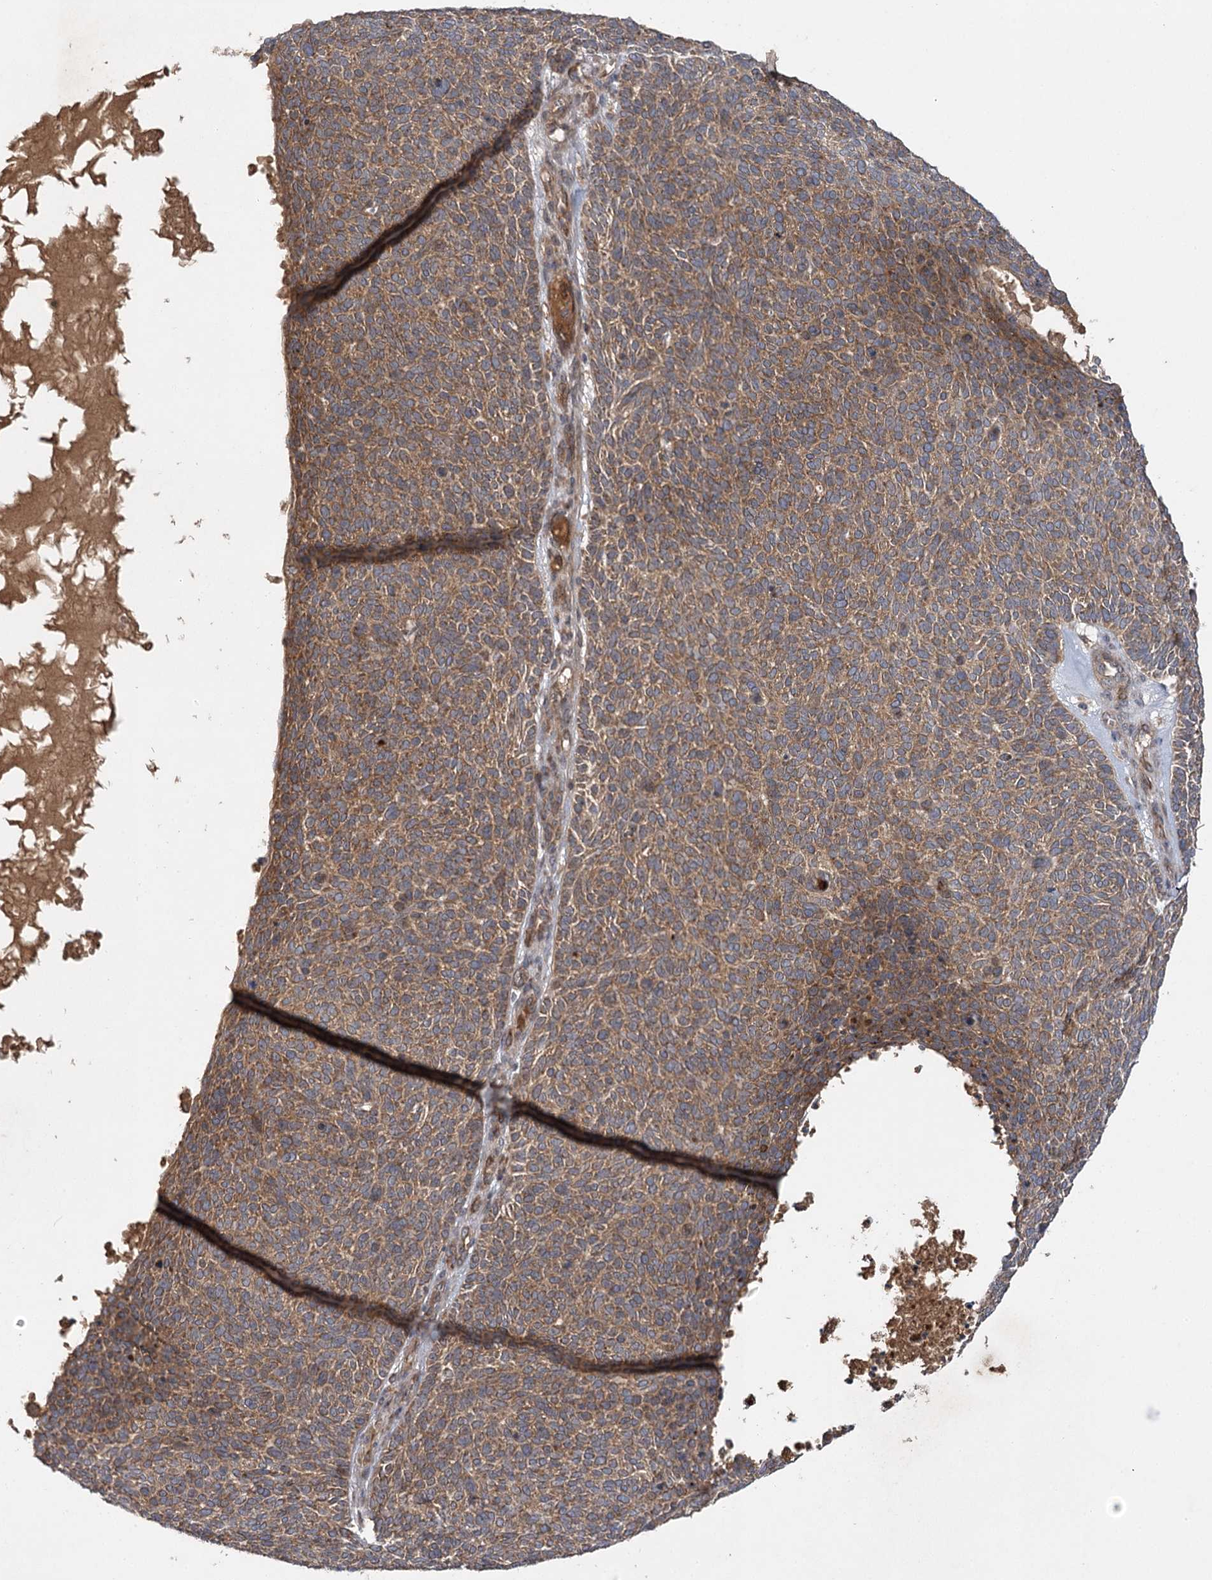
{"staining": {"intensity": "moderate", "quantity": ">75%", "location": "cytoplasmic/membranous"}, "tissue": "skin cancer", "cell_type": "Tumor cells", "image_type": "cancer", "snomed": [{"axis": "morphology", "description": "Squamous cell carcinoma, NOS"}, {"axis": "topography", "description": "Skin"}], "caption": "Skin cancer (squamous cell carcinoma) stained for a protein (brown) reveals moderate cytoplasmic/membranous positive staining in approximately >75% of tumor cells.", "gene": "RAPGEF6", "patient": {"sex": "female", "age": 90}}